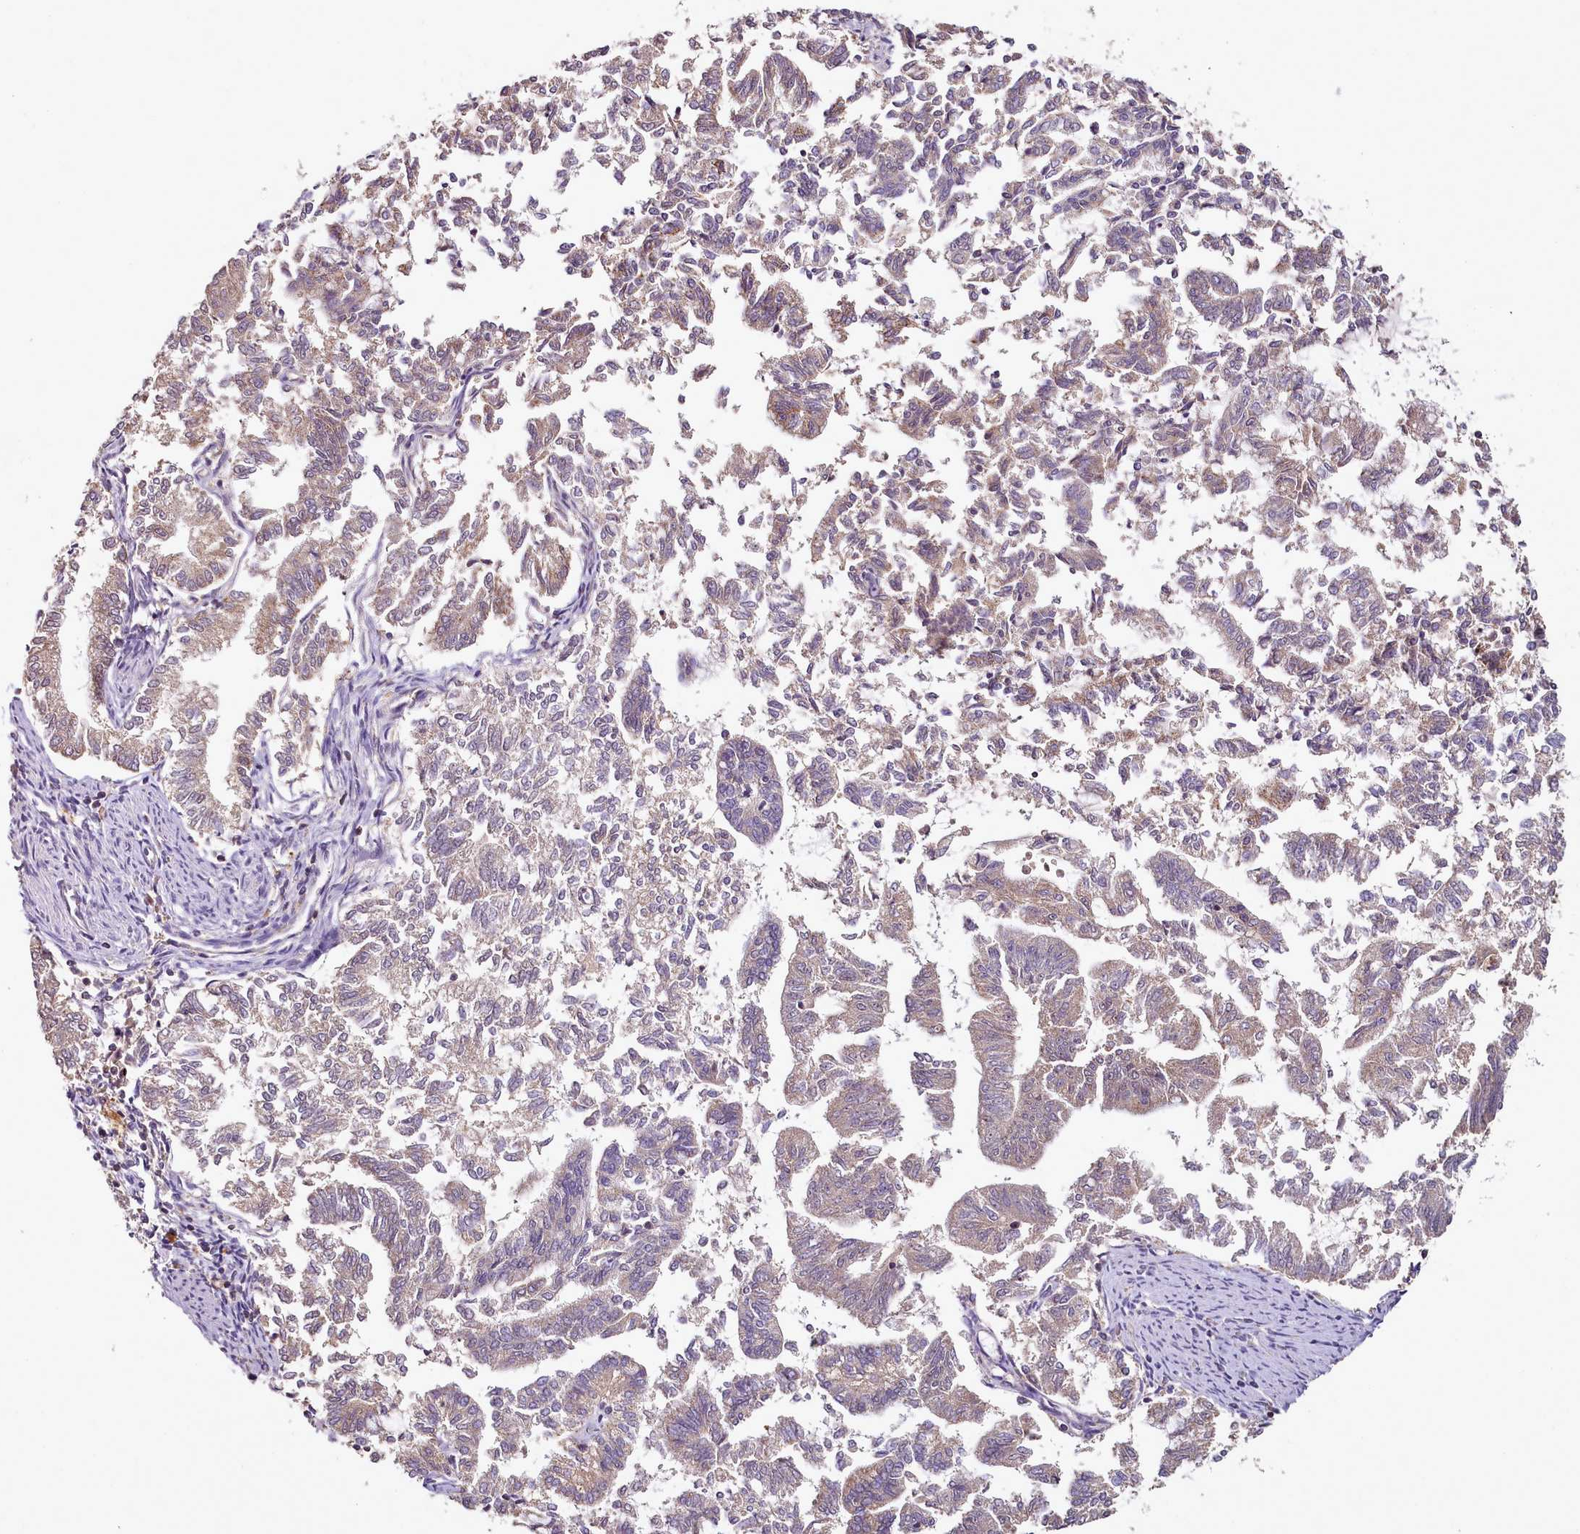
{"staining": {"intensity": "weak", "quantity": "25%-75%", "location": "cytoplasmic/membranous"}, "tissue": "endometrial cancer", "cell_type": "Tumor cells", "image_type": "cancer", "snomed": [{"axis": "morphology", "description": "Adenocarcinoma, NOS"}, {"axis": "topography", "description": "Endometrium"}], "caption": "Immunohistochemical staining of adenocarcinoma (endometrial) reveals low levels of weak cytoplasmic/membranous expression in approximately 25%-75% of tumor cells.", "gene": "ACSS1", "patient": {"sex": "female", "age": 79}}